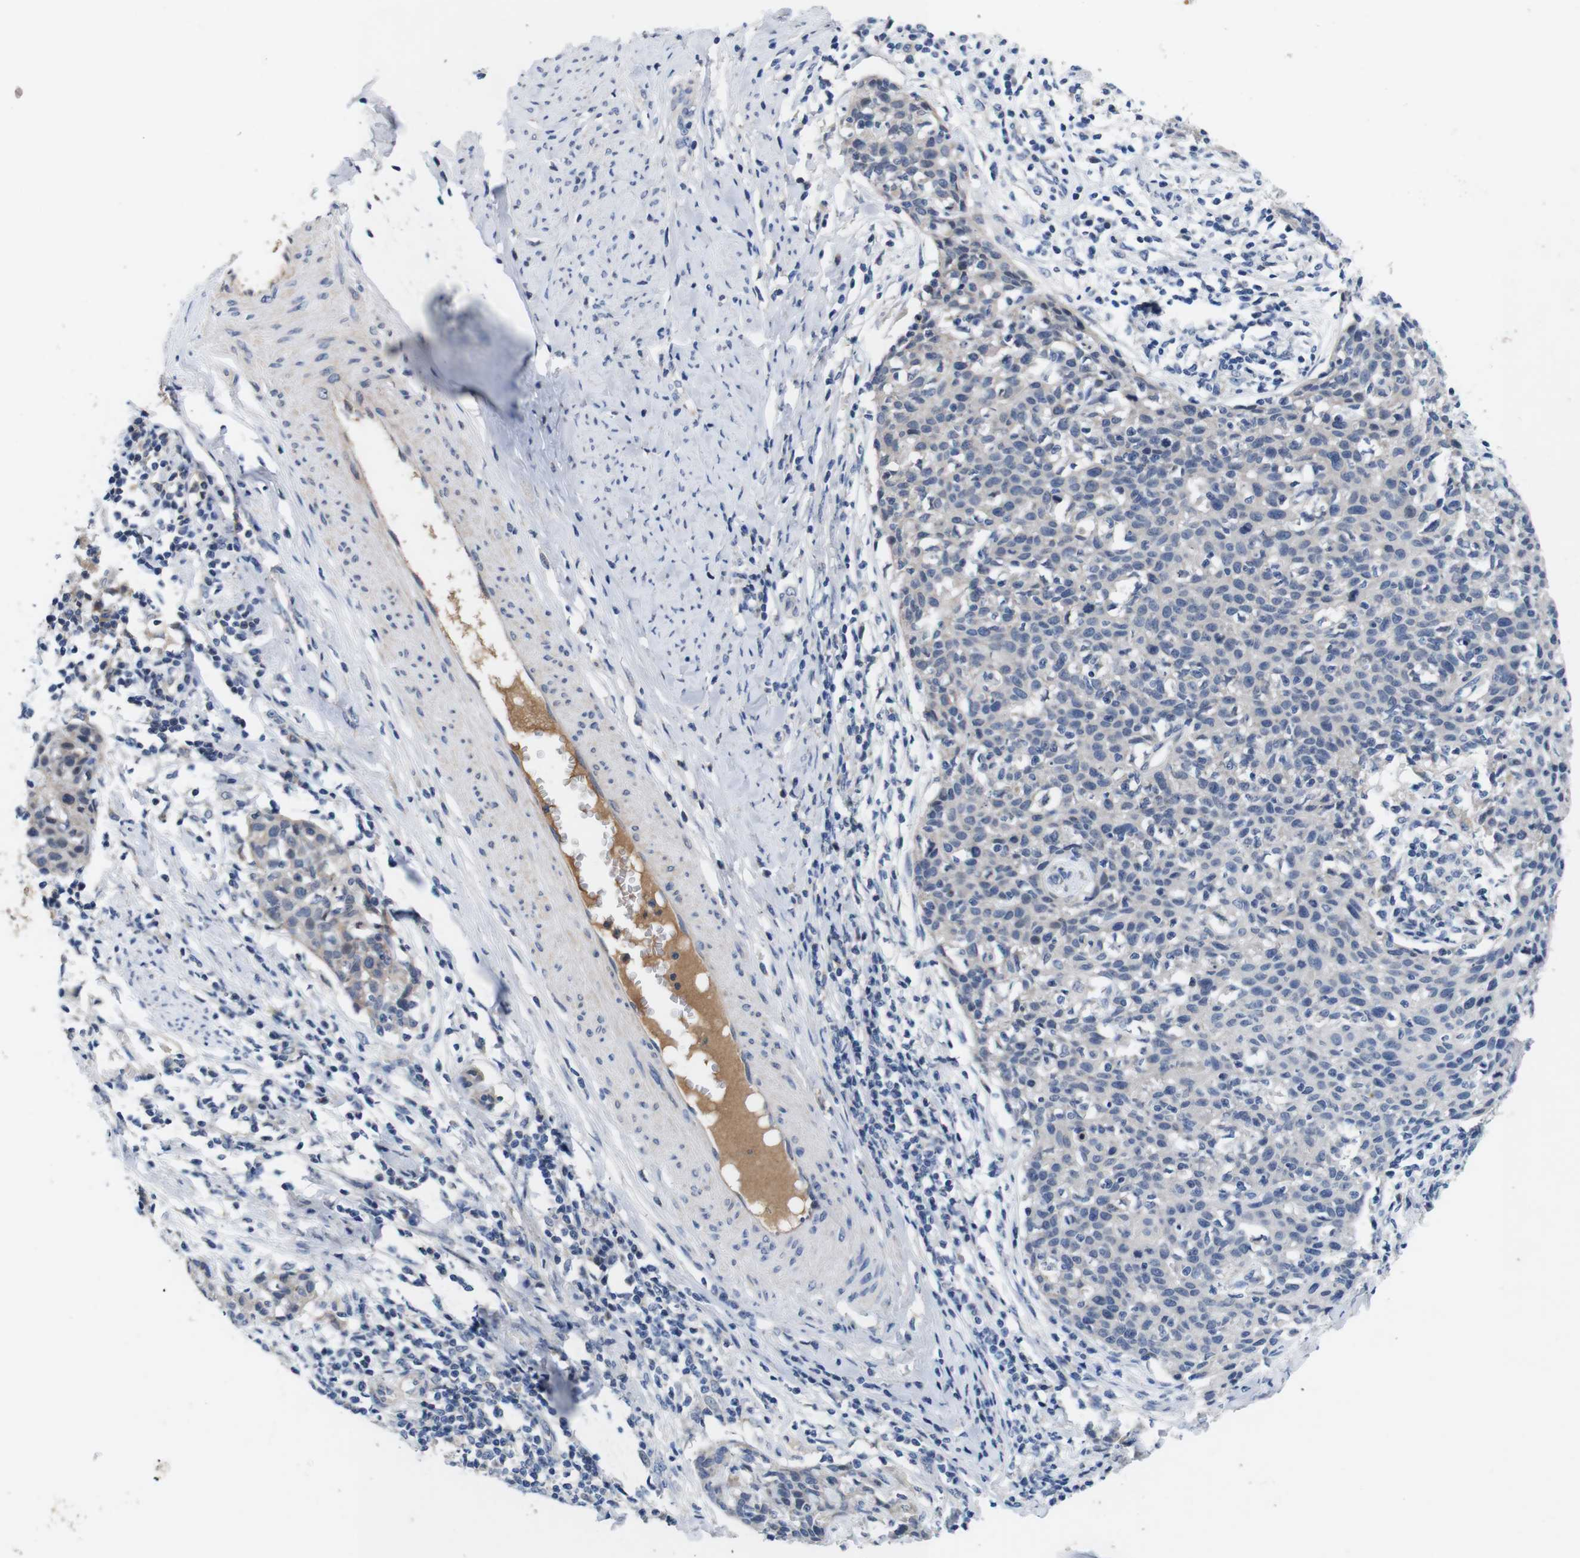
{"staining": {"intensity": "negative", "quantity": "none", "location": "none"}, "tissue": "cervical cancer", "cell_type": "Tumor cells", "image_type": "cancer", "snomed": [{"axis": "morphology", "description": "Squamous cell carcinoma, NOS"}, {"axis": "topography", "description": "Cervix"}], "caption": "Immunohistochemical staining of human cervical squamous cell carcinoma demonstrates no significant expression in tumor cells.", "gene": "C1RL", "patient": {"sex": "female", "age": 38}}